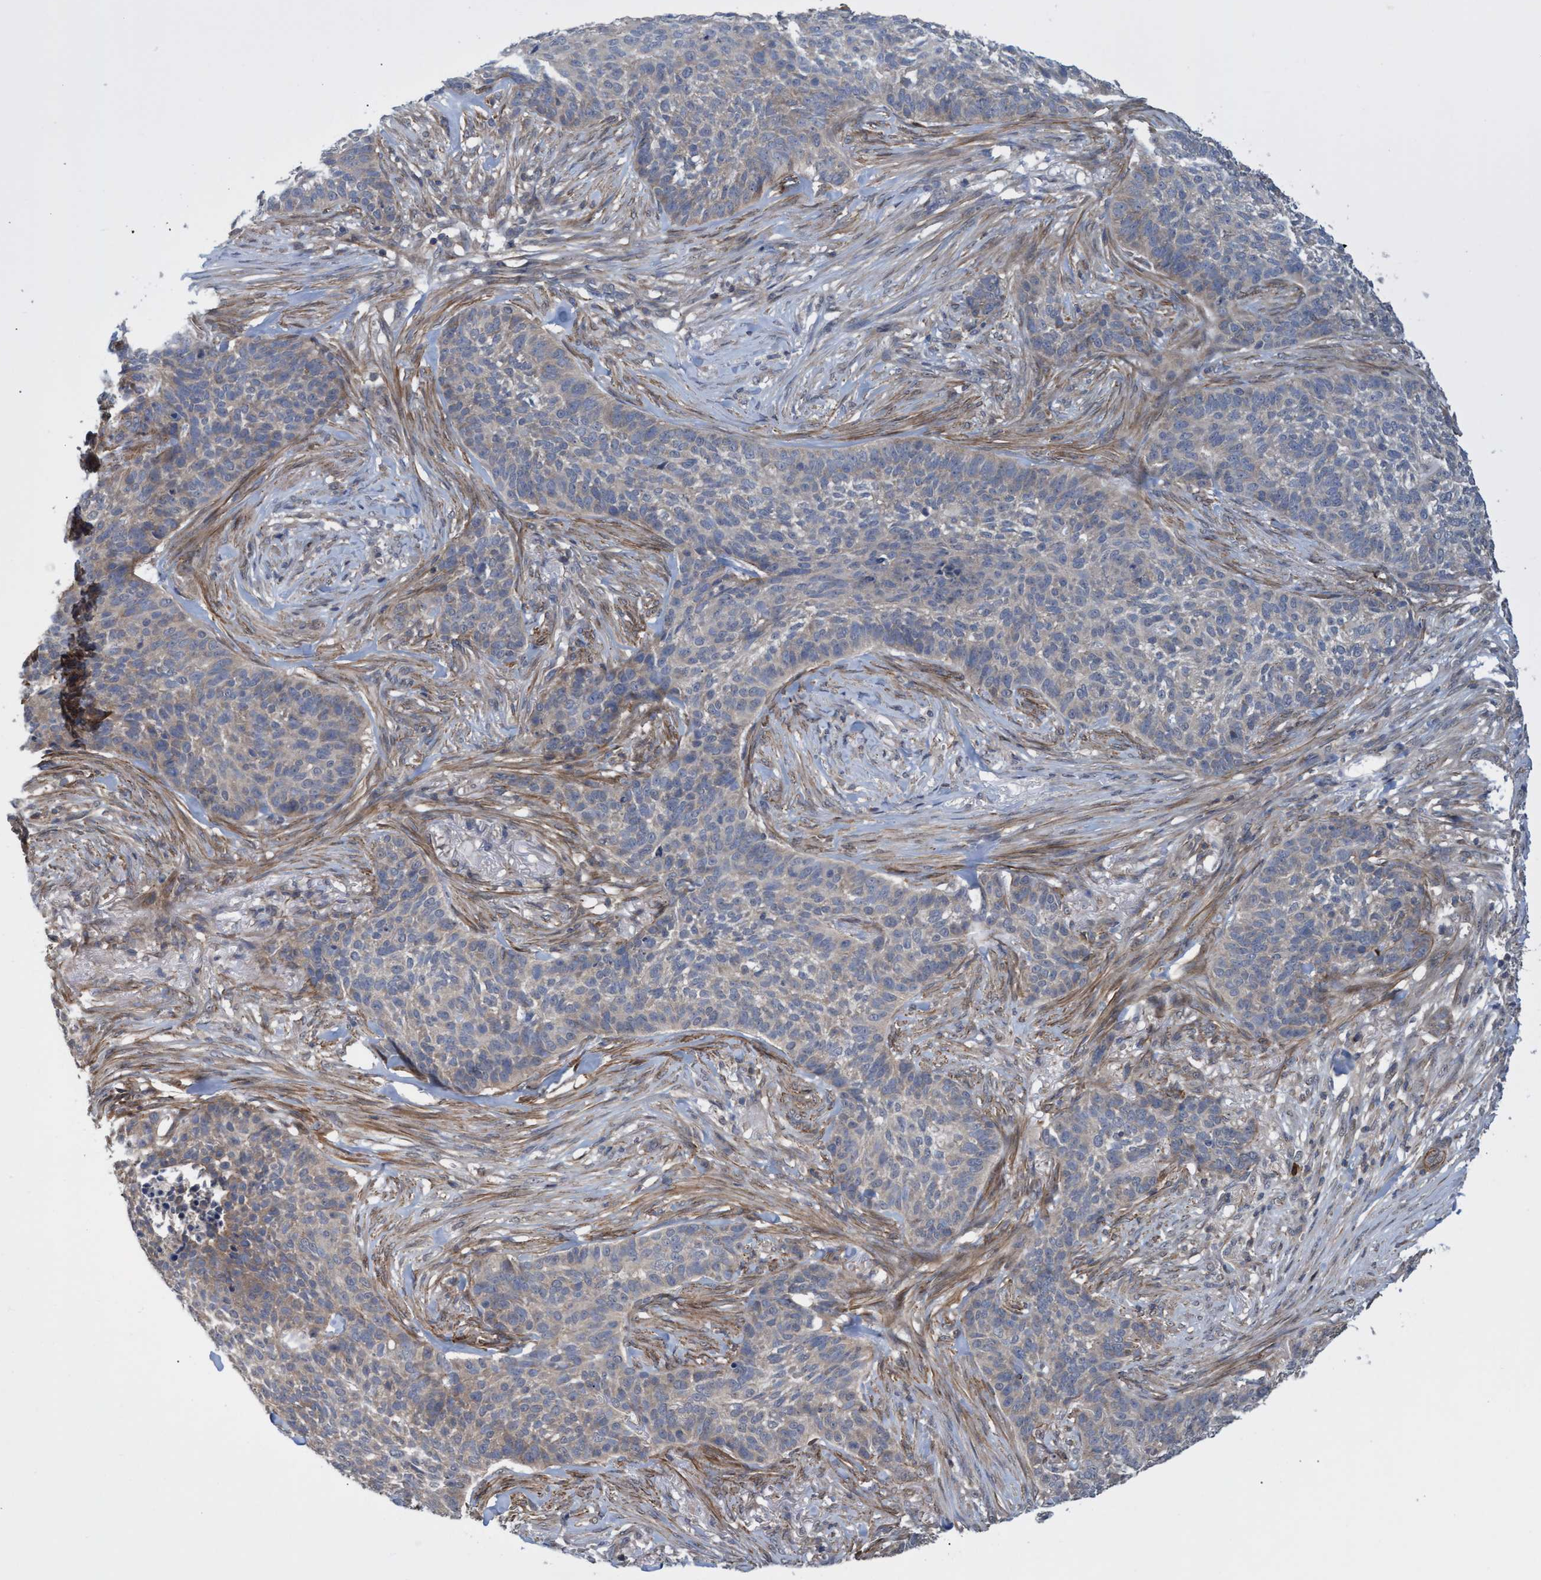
{"staining": {"intensity": "weak", "quantity": "<25%", "location": "cytoplasmic/membranous"}, "tissue": "skin cancer", "cell_type": "Tumor cells", "image_type": "cancer", "snomed": [{"axis": "morphology", "description": "Basal cell carcinoma"}, {"axis": "topography", "description": "Skin"}], "caption": "Immunohistochemistry (IHC) photomicrograph of neoplastic tissue: human skin basal cell carcinoma stained with DAB shows no significant protein expression in tumor cells.", "gene": "NAA15", "patient": {"sex": "male", "age": 85}}